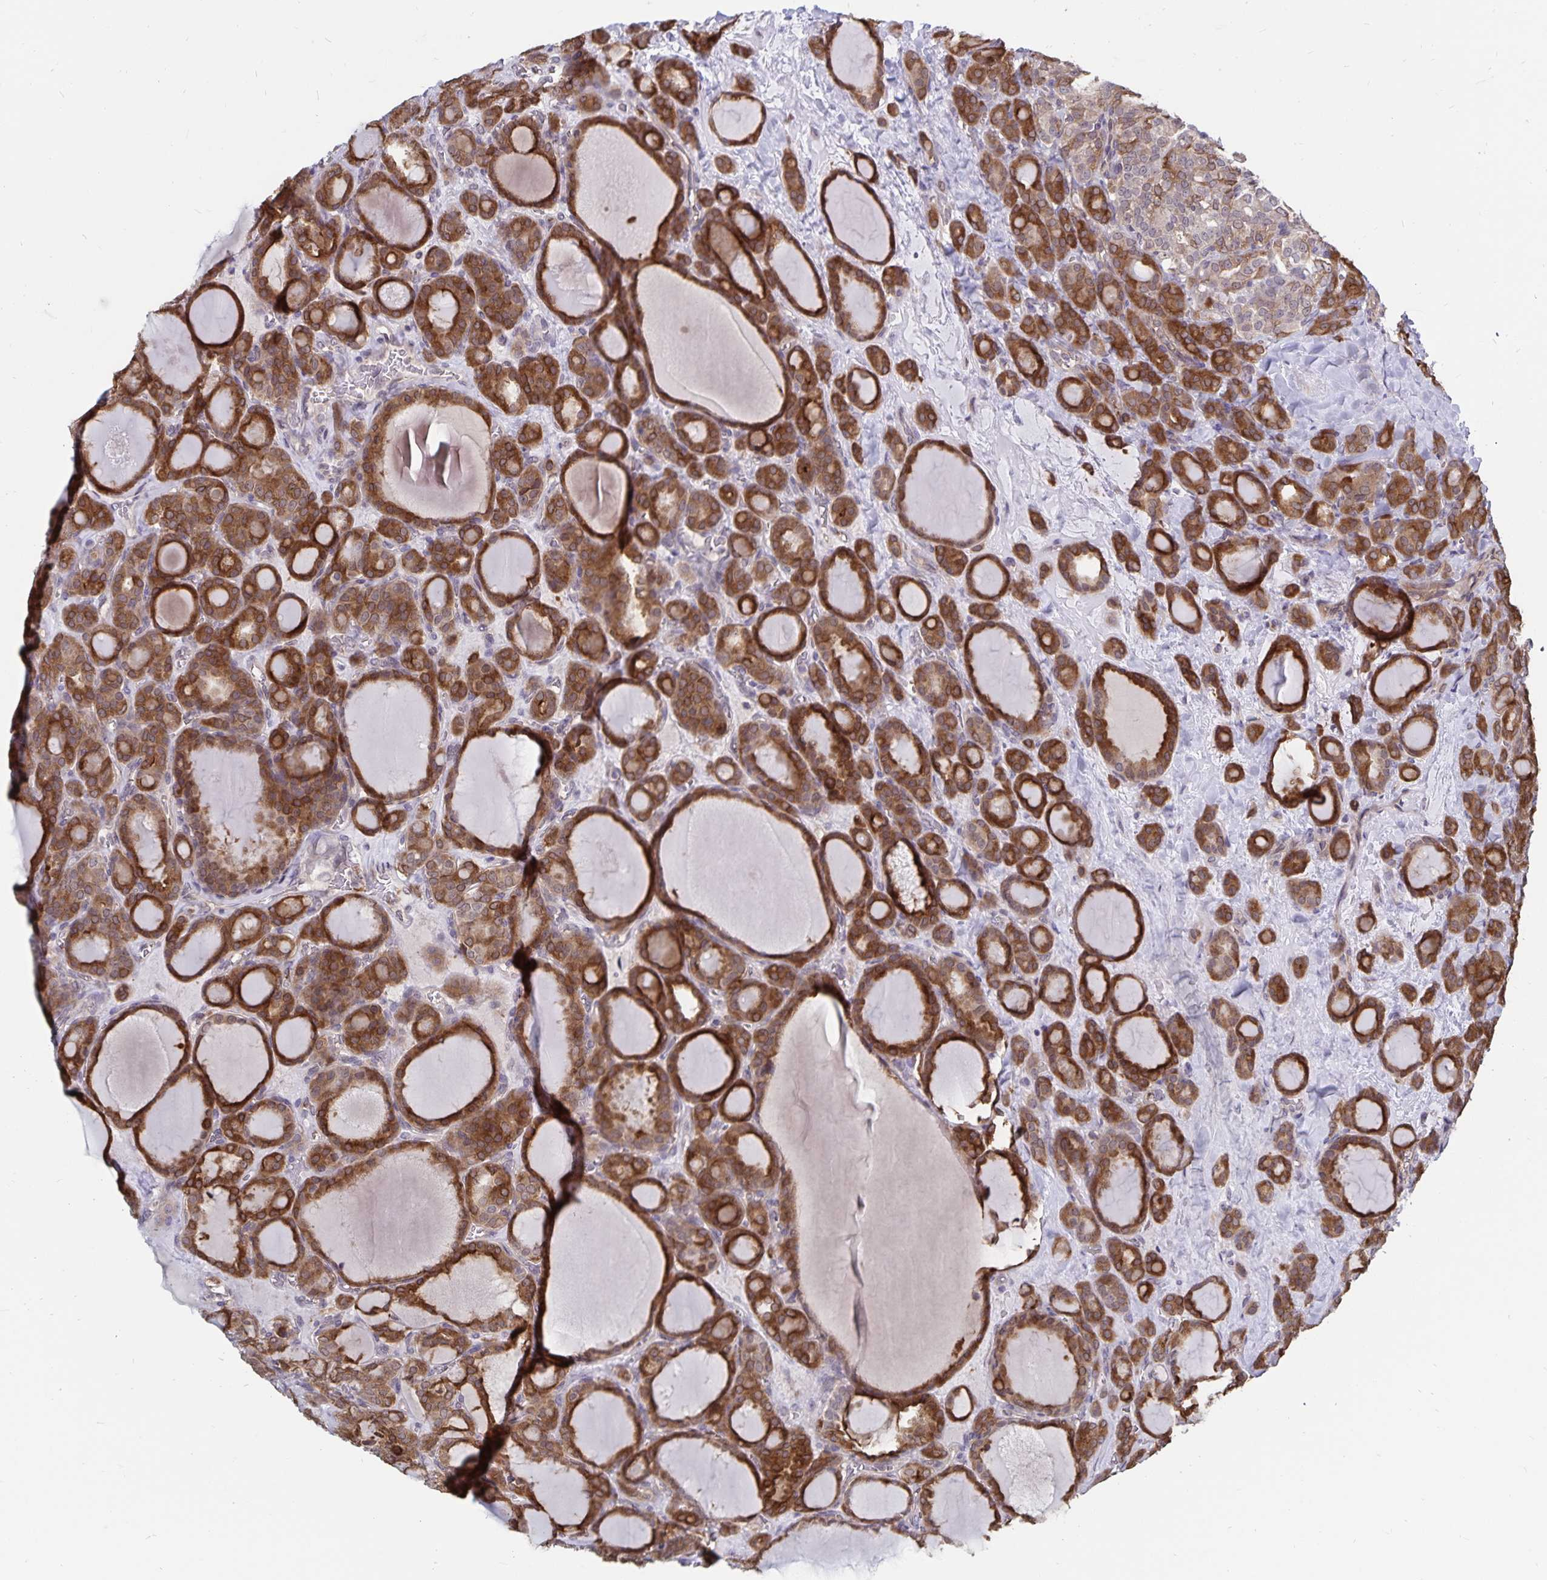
{"staining": {"intensity": "moderate", "quantity": ">75%", "location": "cytoplasmic/membranous"}, "tissue": "thyroid cancer", "cell_type": "Tumor cells", "image_type": "cancer", "snomed": [{"axis": "morphology", "description": "Normal tissue, NOS"}, {"axis": "morphology", "description": "Follicular adenoma carcinoma, NOS"}, {"axis": "topography", "description": "Thyroid gland"}], "caption": "Immunohistochemical staining of thyroid follicular adenoma carcinoma displays medium levels of moderate cytoplasmic/membranous staining in about >75% of tumor cells.", "gene": "CDKN2B", "patient": {"sex": "female", "age": 31}}